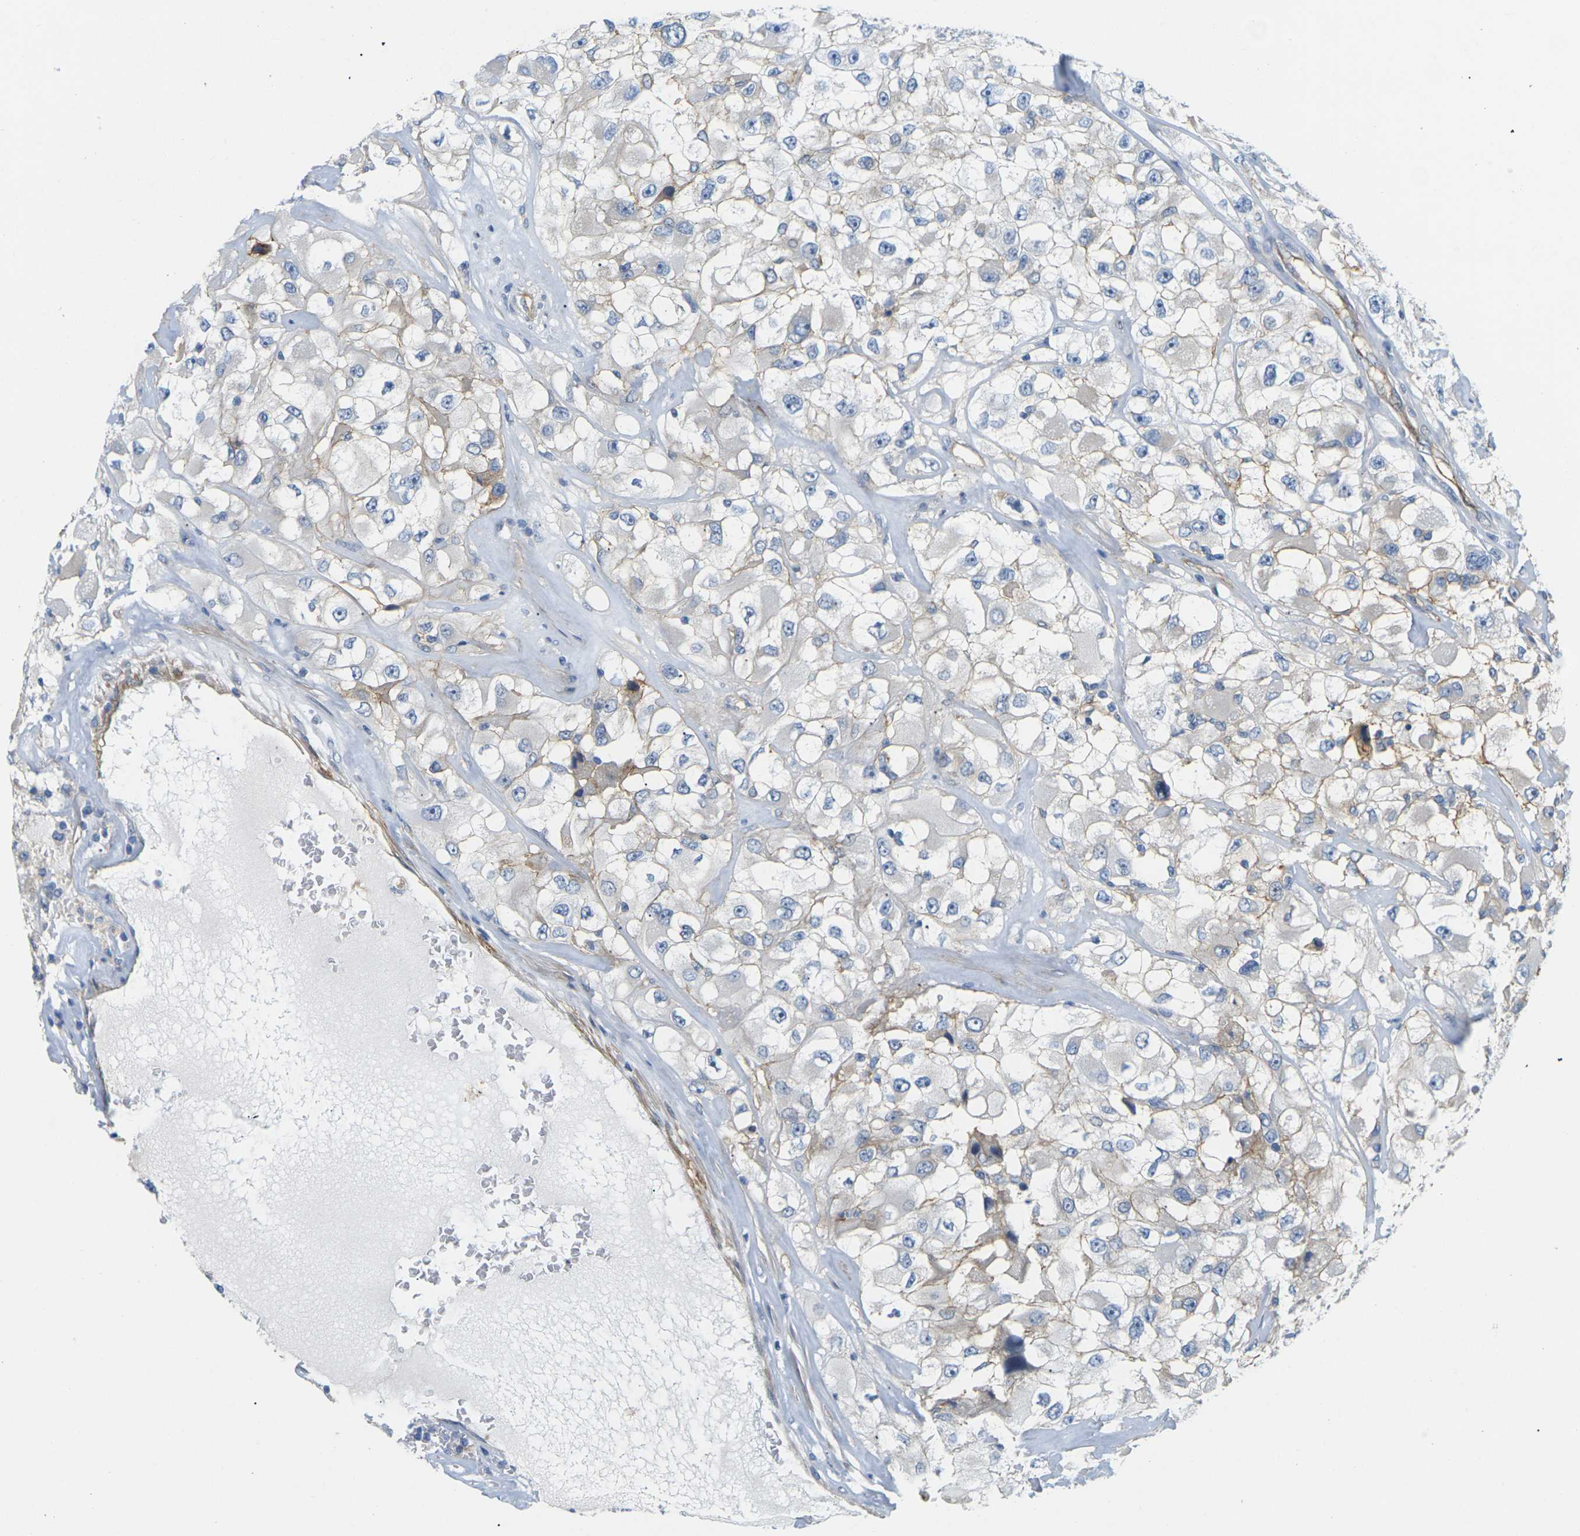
{"staining": {"intensity": "negative", "quantity": "none", "location": "none"}, "tissue": "renal cancer", "cell_type": "Tumor cells", "image_type": "cancer", "snomed": [{"axis": "morphology", "description": "Adenocarcinoma, NOS"}, {"axis": "topography", "description": "Kidney"}], "caption": "The photomicrograph demonstrates no significant staining in tumor cells of renal adenocarcinoma. (Stains: DAB IHC with hematoxylin counter stain, Microscopy: brightfield microscopy at high magnification).", "gene": "ITGA5", "patient": {"sex": "female", "age": 52}}